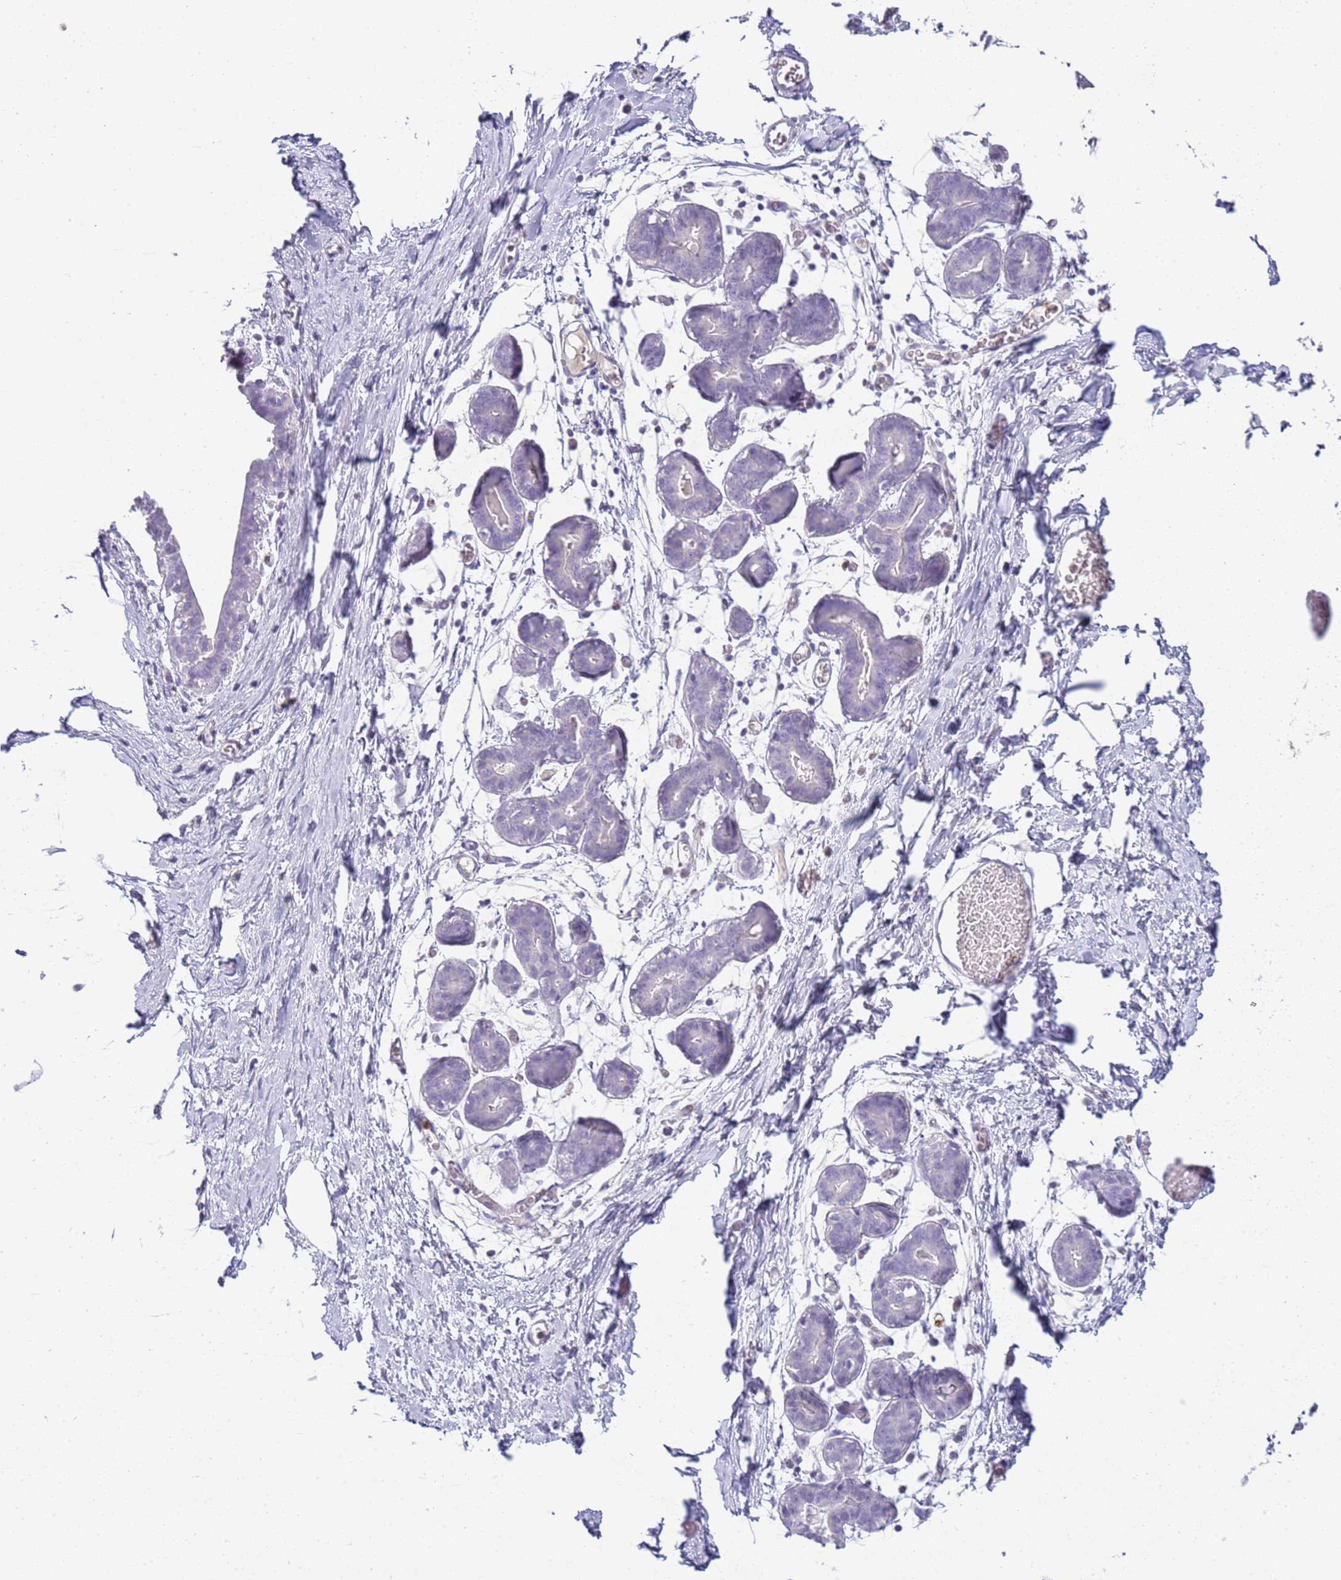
{"staining": {"intensity": "negative", "quantity": "none", "location": "none"}, "tissue": "breast", "cell_type": "Adipocytes", "image_type": "normal", "snomed": [{"axis": "morphology", "description": "Normal tissue, NOS"}, {"axis": "topography", "description": "Breast"}], "caption": "The immunohistochemistry (IHC) micrograph has no significant staining in adipocytes of breast.", "gene": "IL2RG", "patient": {"sex": "female", "age": 27}}